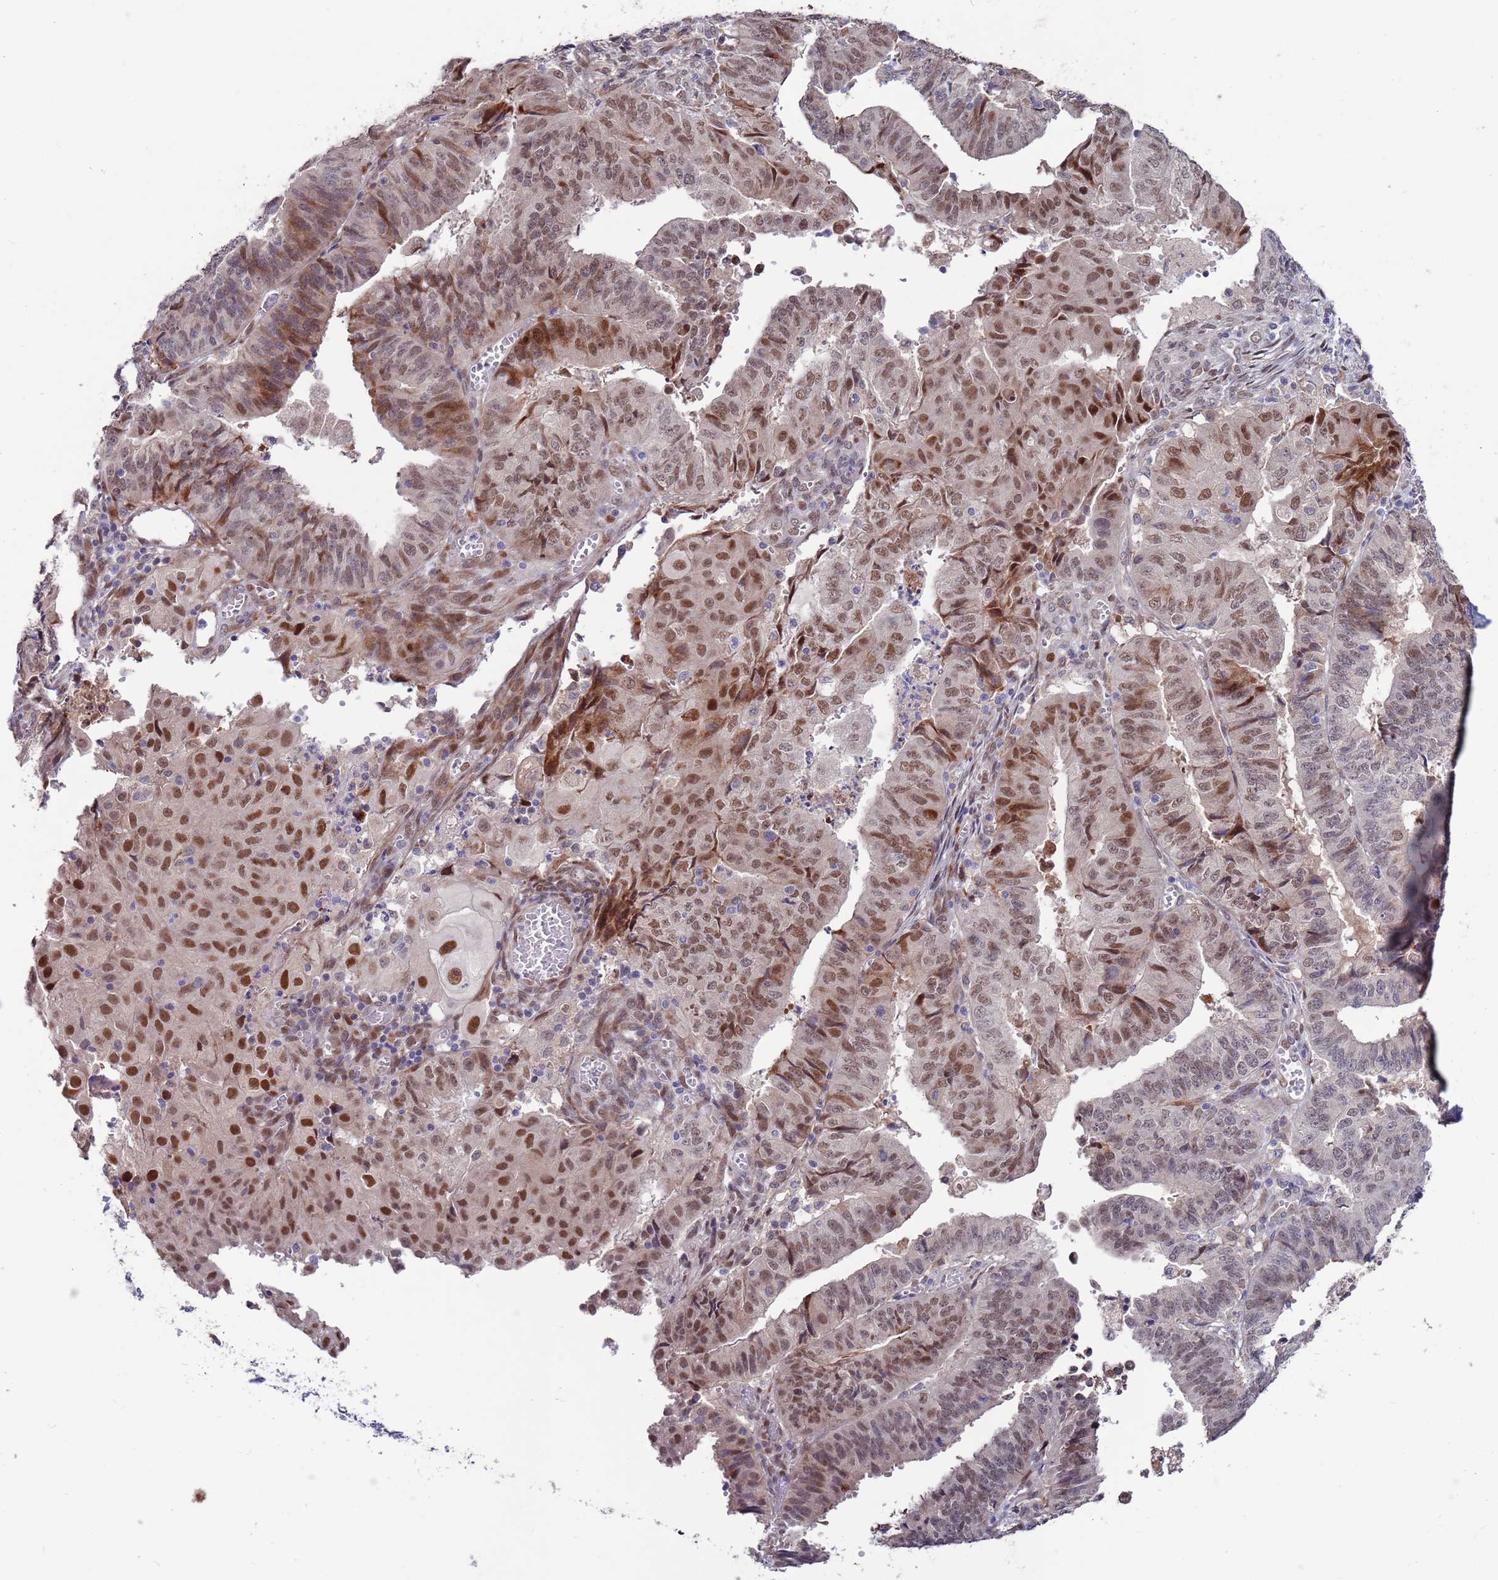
{"staining": {"intensity": "moderate", "quantity": ">75%", "location": "nuclear"}, "tissue": "endometrial cancer", "cell_type": "Tumor cells", "image_type": "cancer", "snomed": [{"axis": "morphology", "description": "Adenocarcinoma, NOS"}, {"axis": "topography", "description": "Endometrium"}], "caption": "IHC histopathology image of human endometrial adenocarcinoma stained for a protein (brown), which demonstrates medium levels of moderate nuclear positivity in about >75% of tumor cells.", "gene": "FBXO27", "patient": {"sex": "female", "age": 56}}